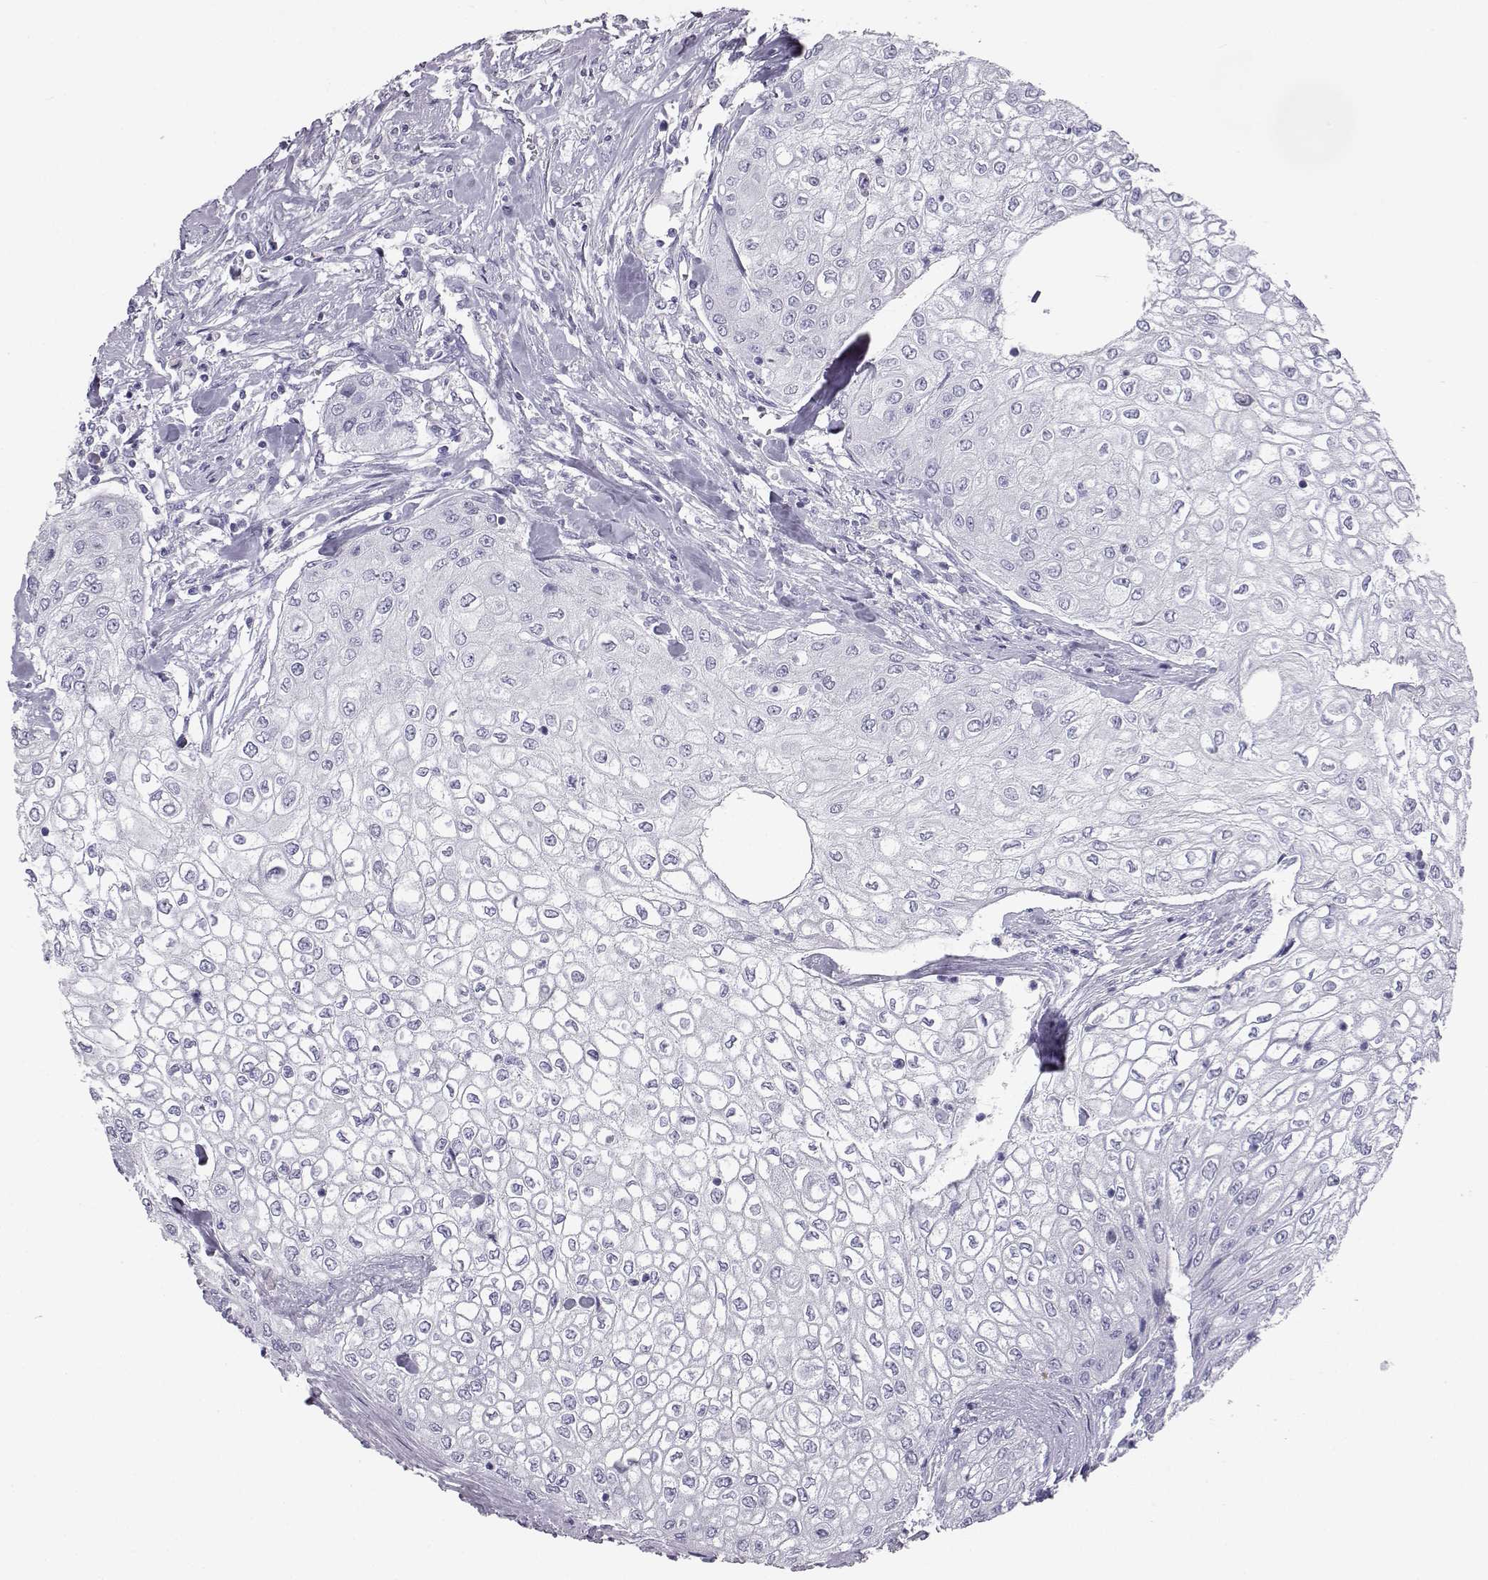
{"staining": {"intensity": "negative", "quantity": "none", "location": "none"}, "tissue": "urothelial cancer", "cell_type": "Tumor cells", "image_type": "cancer", "snomed": [{"axis": "morphology", "description": "Urothelial carcinoma, High grade"}, {"axis": "topography", "description": "Urinary bladder"}], "caption": "High magnification brightfield microscopy of high-grade urothelial carcinoma stained with DAB (3,3'-diaminobenzidine) (brown) and counterstained with hematoxylin (blue): tumor cells show no significant staining. Nuclei are stained in blue.", "gene": "ITLN2", "patient": {"sex": "male", "age": 62}}